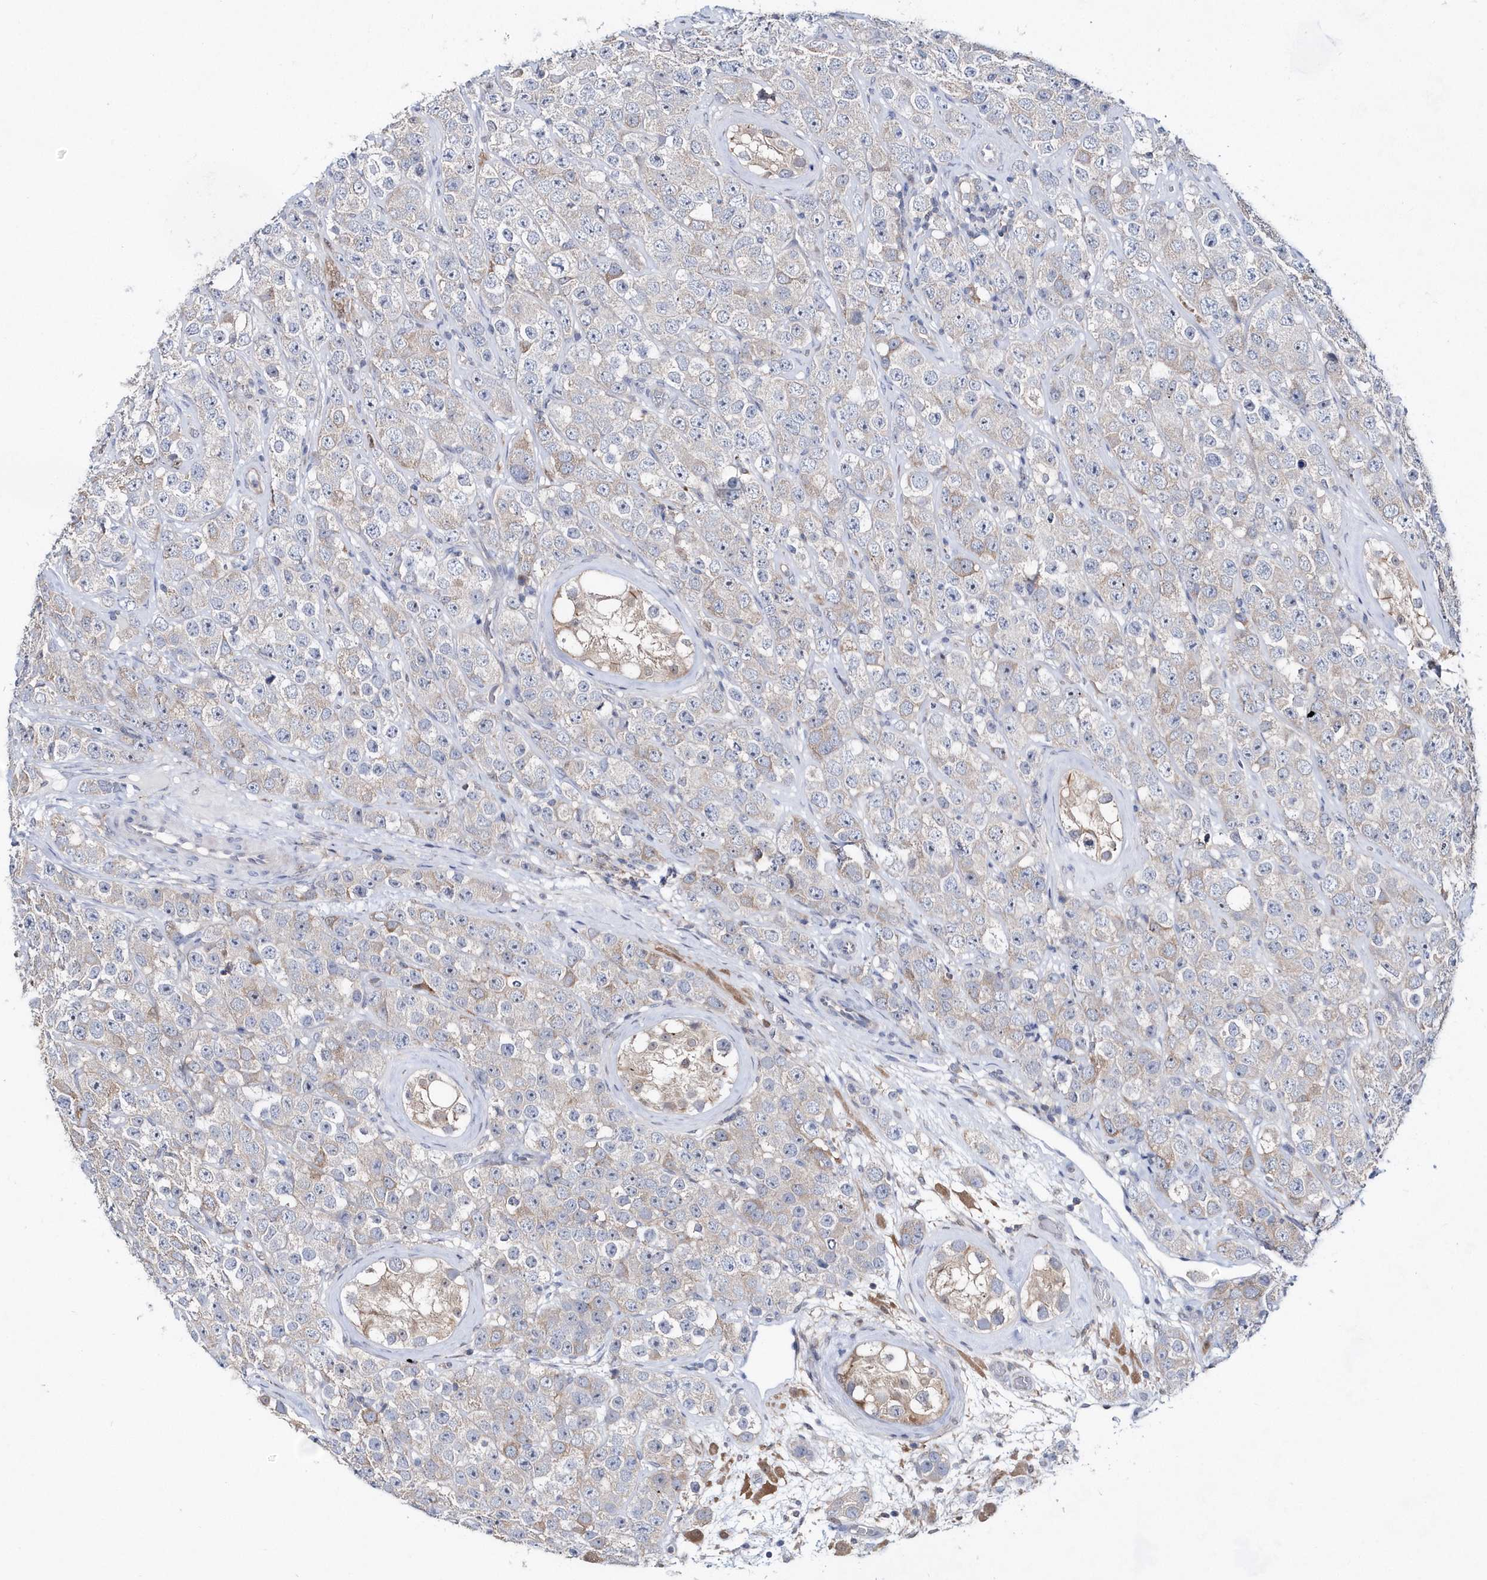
{"staining": {"intensity": "moderate", "quantity": "<25%", "location": "cytoplasmic/membranous"}, "tissue": "testis cancer", "cell_type": "Tumor cells", "image_type": "cancer", "snomed": [{"axis": "morphology", "description": "Seminoma, NOS"}, {"axis": "topography", "description": "Testis"}], "caption": "Seminoma (testis) tissue exhibits moderate cytoplasmic/membranous expression in about <25% of tumor cells, visualized by immunohistochemistry.", "gene": "BDH2", "patient": {"sex": "male", "age": 28}}